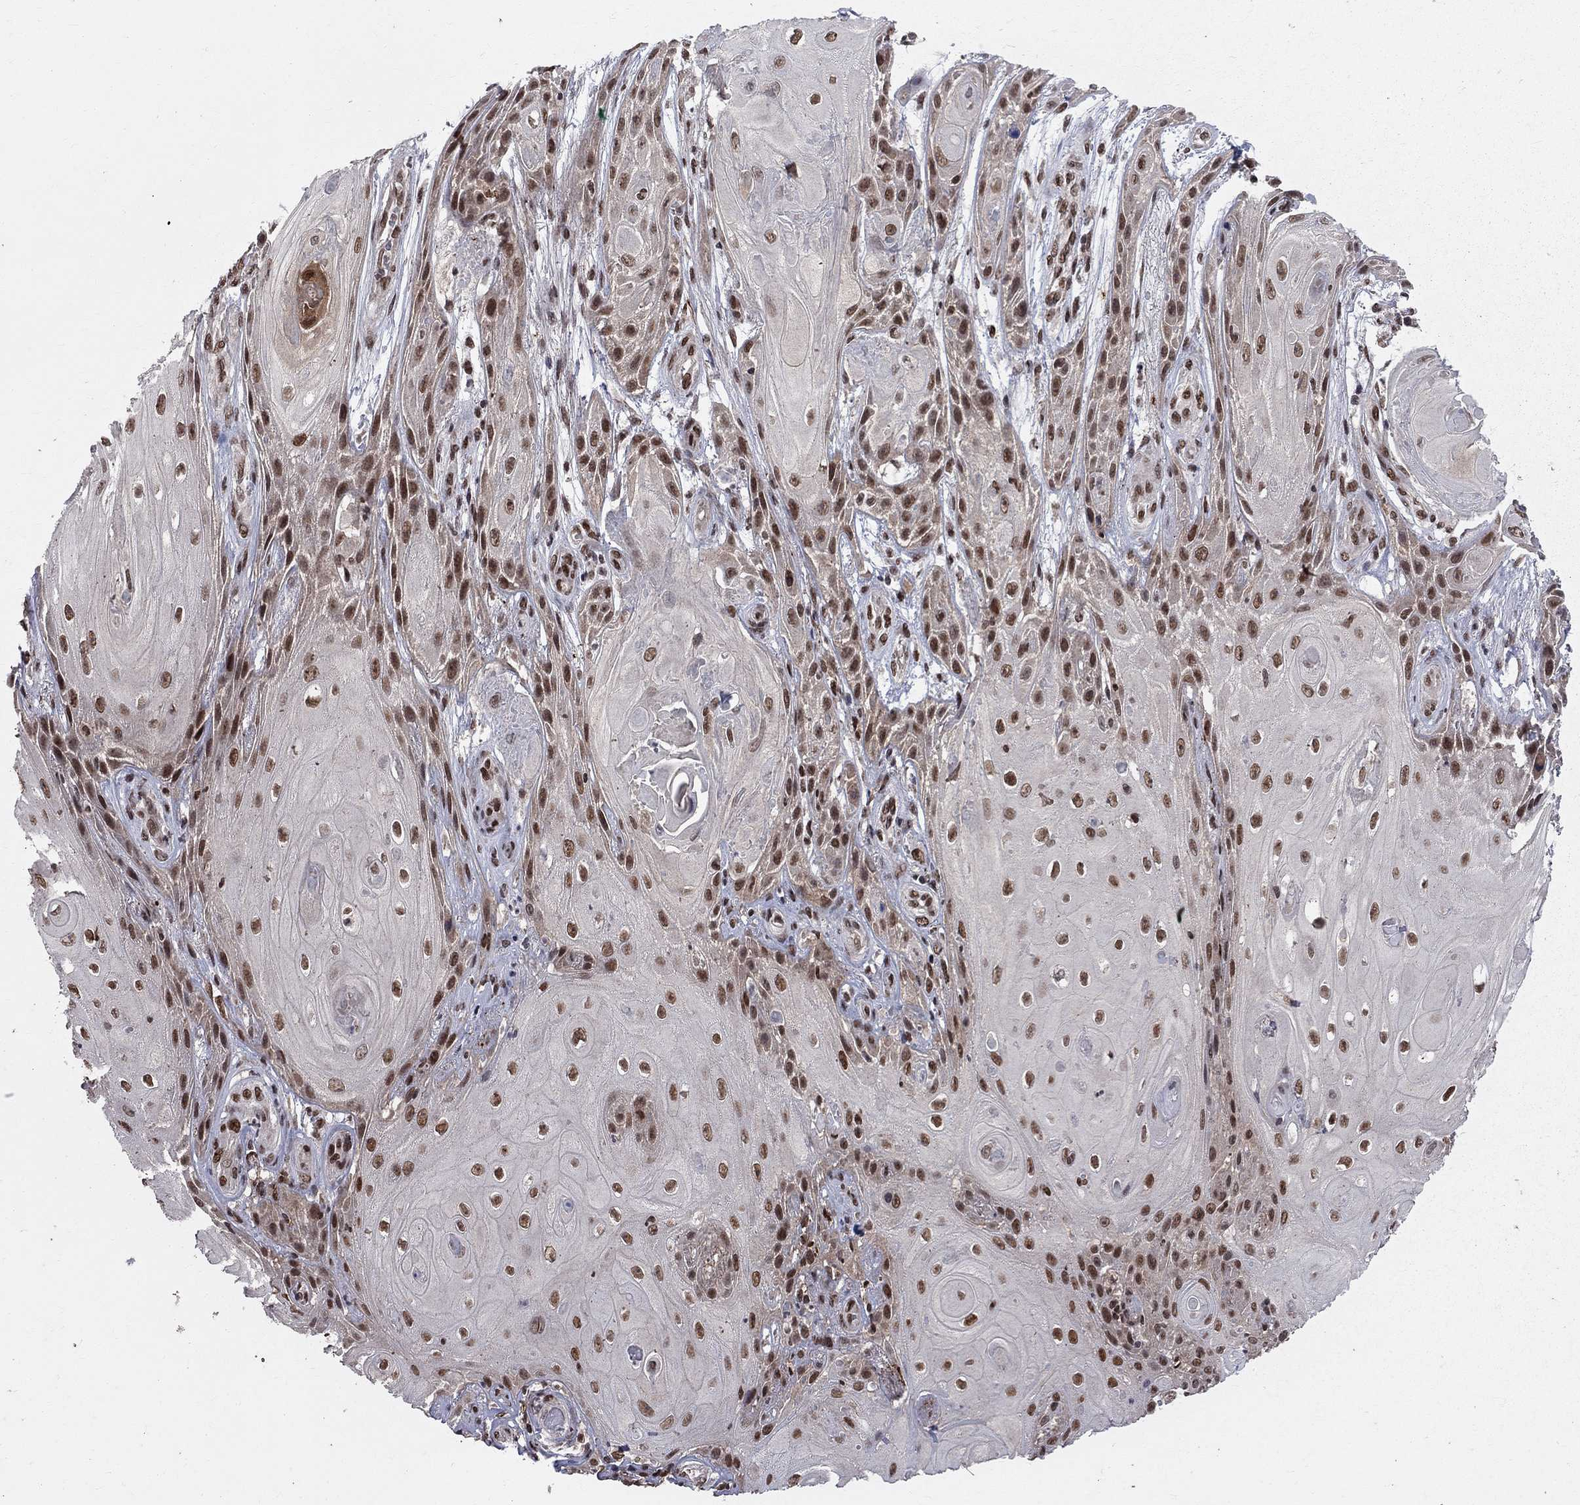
{"staining": {"intensity": "strong", "quantity": "25%-75%", "location": "nuclear"}, "tissue": "skin cancer", "cell_type": "Tumor cells", "image_type": "cancer", "snomed": [{"axis": "morphology", "description": "Squamous cell carcinoma, NOS"}, {"axis": "topography", "description": "Skin"}], "caption": "Human skin cancer stained with a brown dye displays strong nuclear positive staining in about 25%-75% of tumor cells.", "gene": "SAP30L", "patient": {"sex": "male", "age": 62}}